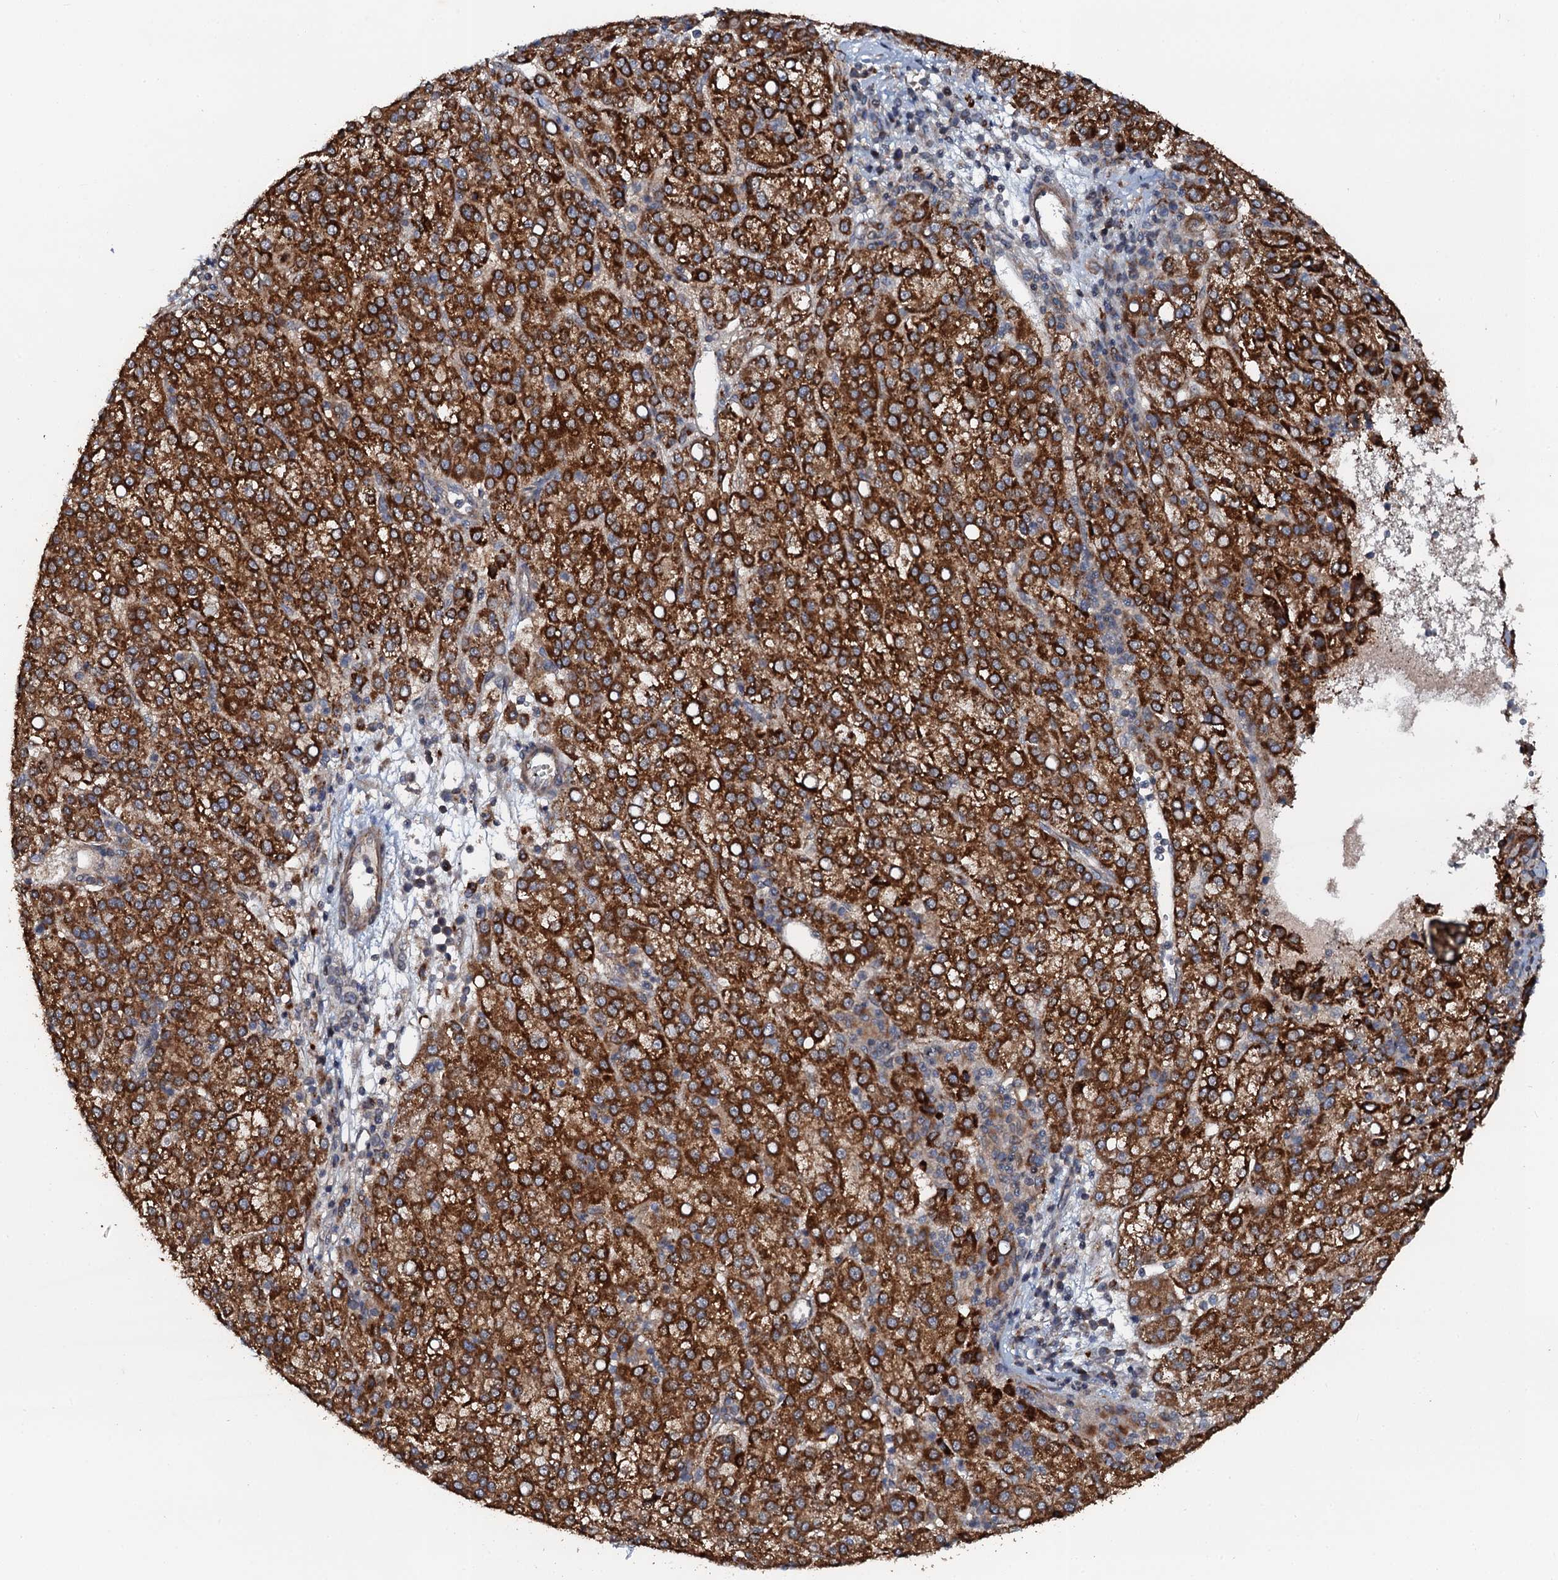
{"staining": {"intensity": "strong", "quantity": ">75%", "location": "cytoplasmic/membranous"}, "tissue": "liver cancer", "cell_type": "Tumor cells", "image_type": "cancer", "snomed": [{"axis": "morphology", "description": "Carcinoma, Hepatocellular, NOS"}, {"axis": "topography", "description": "Liver"}], "caption": "Liver cancer stained with DAB immunohistochemistry (IHC) exhibits high levels of strong cytoplasmic/membranous positivity in approximately >75% of tumor cells. The staining is performed using DAB brown chromogen to label protein expression. The nuclei are counter-stained blue using hematoxylin.", "gene": "GLCE", "patient": {"sex": "female", "age": 58}}